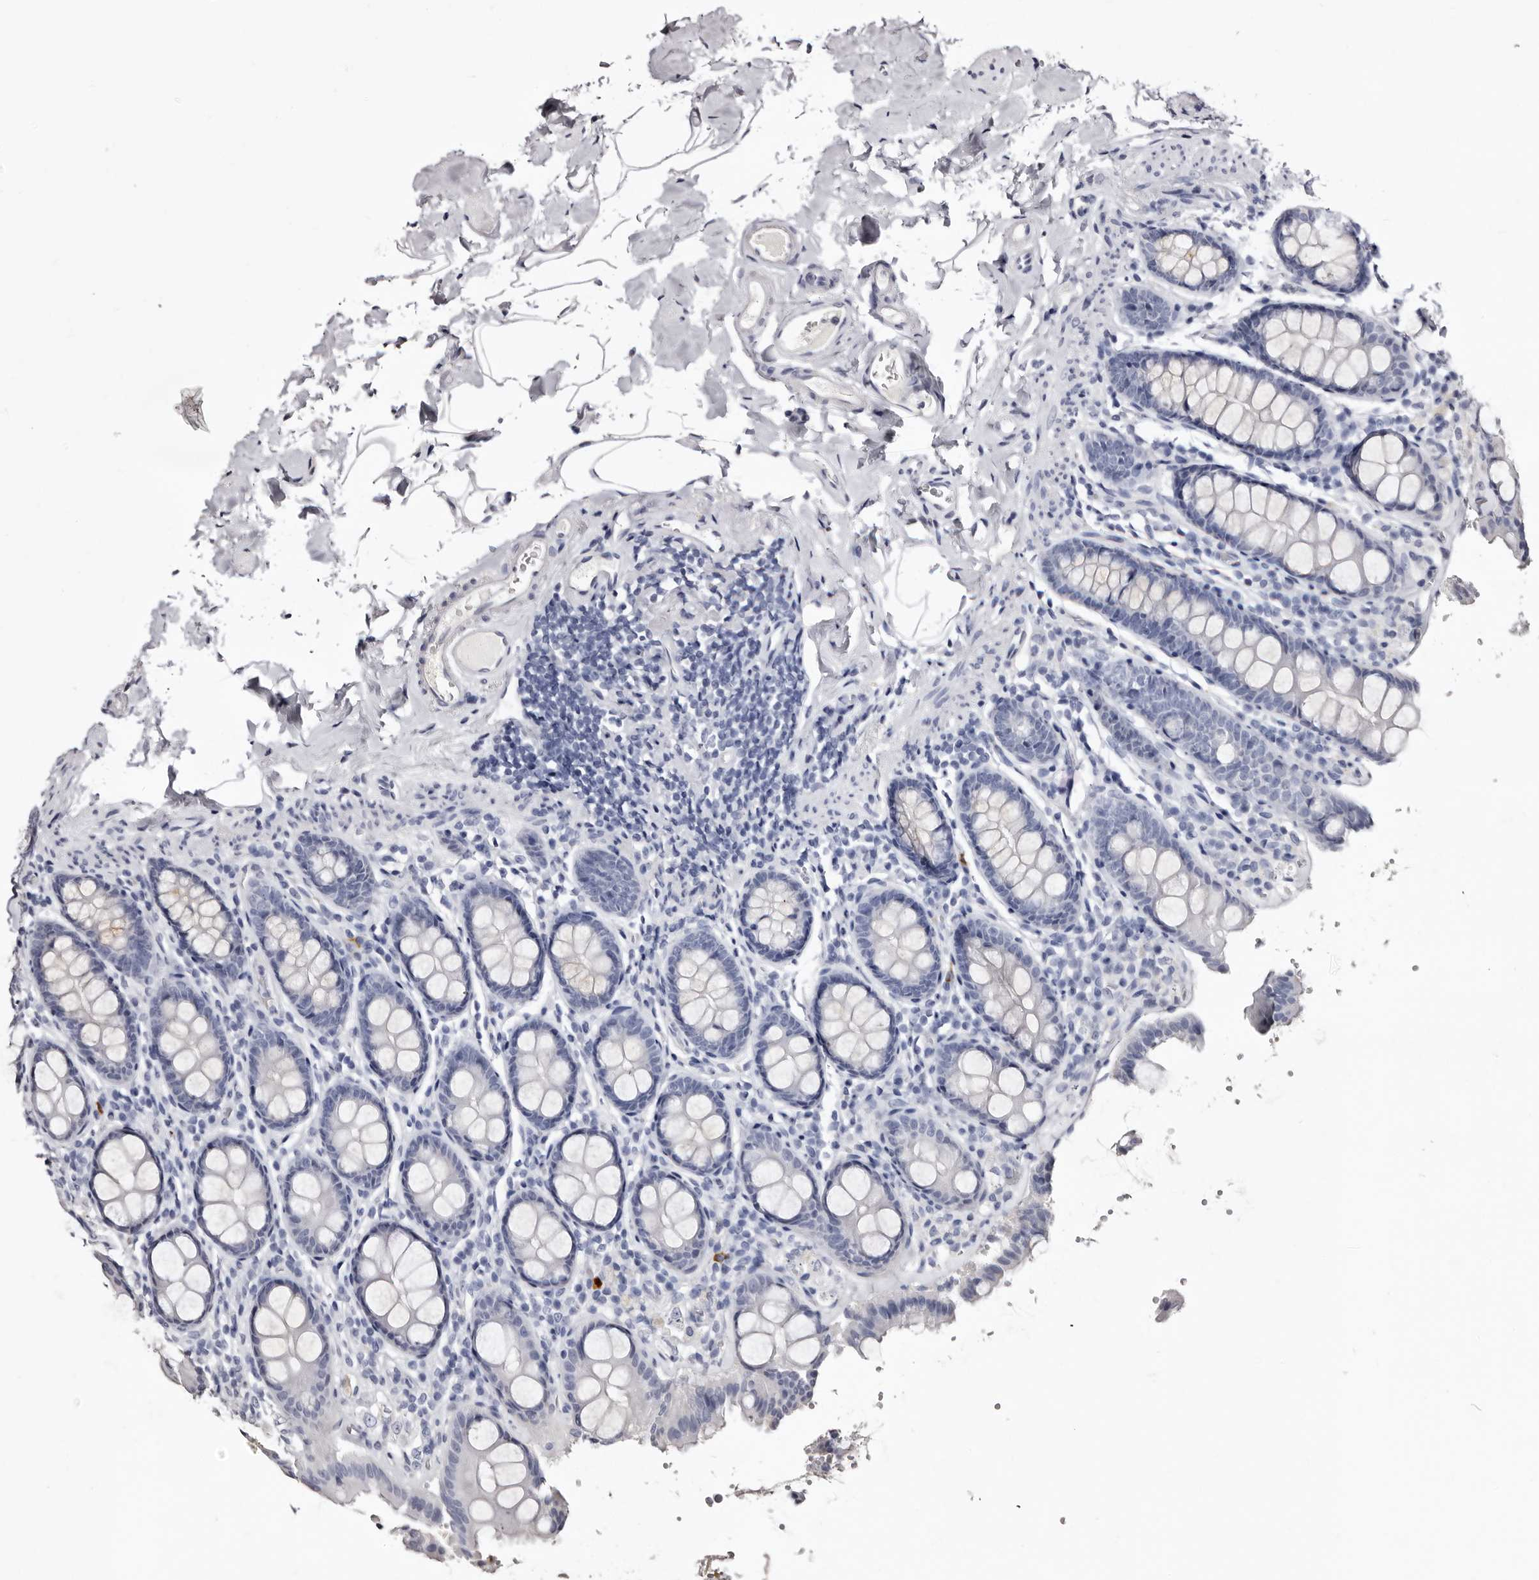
{"staining": {"intensity": "negative", "quantity": "none", "location": "none"}, "tissue": "colon", "cell_type": "Endothelial cells", "image_type": "normal", "snomed": [{"axis": "morphology", "description": "Normal tissue, NOS"}, {"axis": "topography", "description": "Colon"}, {"axis": "topography", "description": "Peripheral nerve tissue"}], "caption": "Immunohistochemistry histopathology image of benign colon: human colon stained with DAB (3,3'-diaminobenzidine) demonstrates no significant protein staining in endothelial cells. (DAB (3,3'-diaminobenzidine) immunohistochemistry, high magnification).", "gene": "BPGM", "patient": {"sex": "female", "age": 61}}